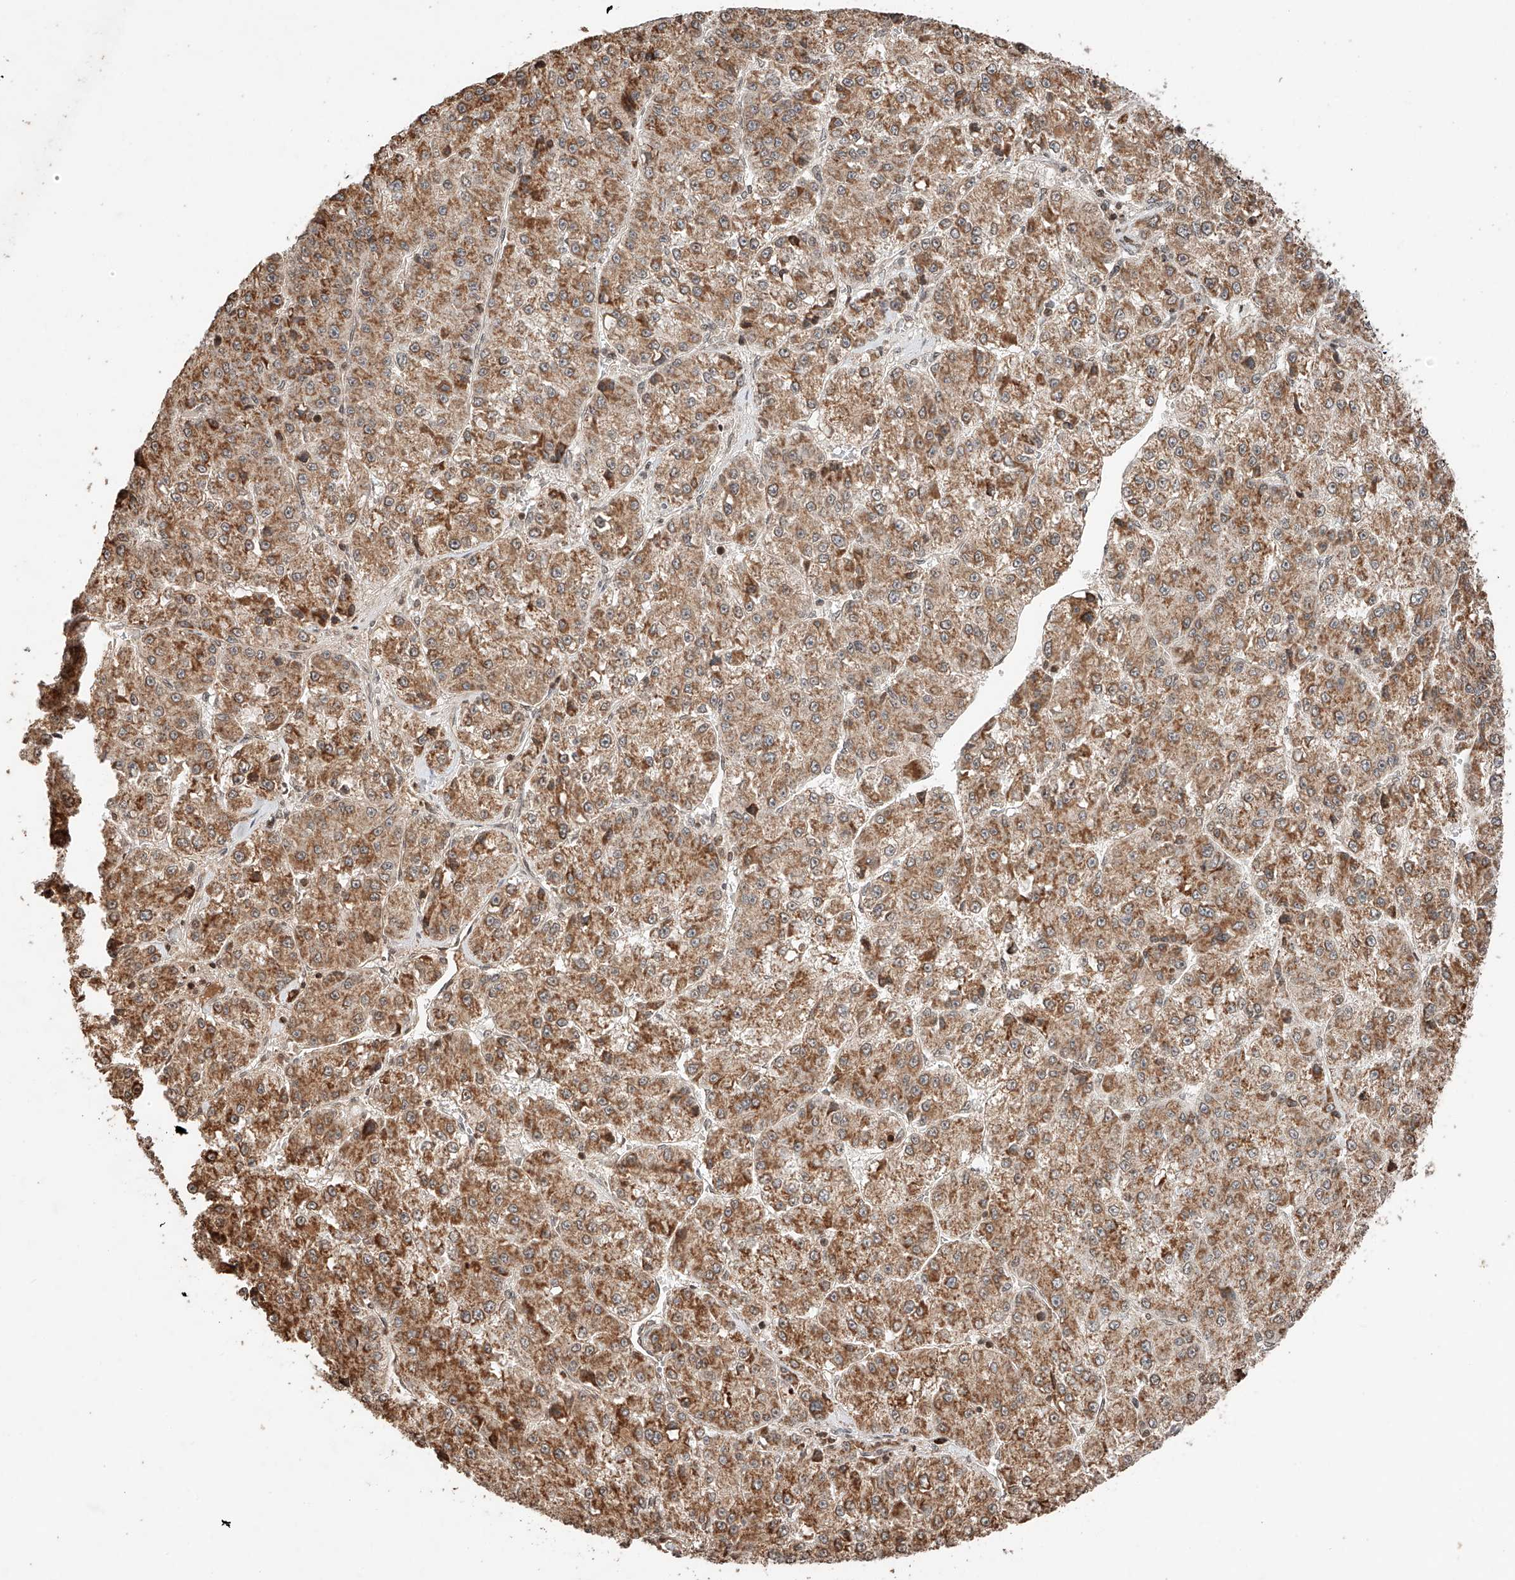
{"staining": {"intensity": "moderate", "quantity": ">75%", "location": "cytoplasmic/membranous"}, "tissue": "liver cancer", "cell_type": "Tumor cells", "image_type": "cancer", "snomed": [{"axis": "morphology", "description": "Carcinoma, Hepatocellular, NOS"}, {"axis": "topography", "description": "Liver"}], "caption": "This image exhibits IHC staining of human hepatocellular carcinoma (liver), with medium moderate cytoplasmic/membranous staining in about >75% of tumor cells.", "gene": "ARHGAP33", "patient": {"sex": "female", "age": 73}}